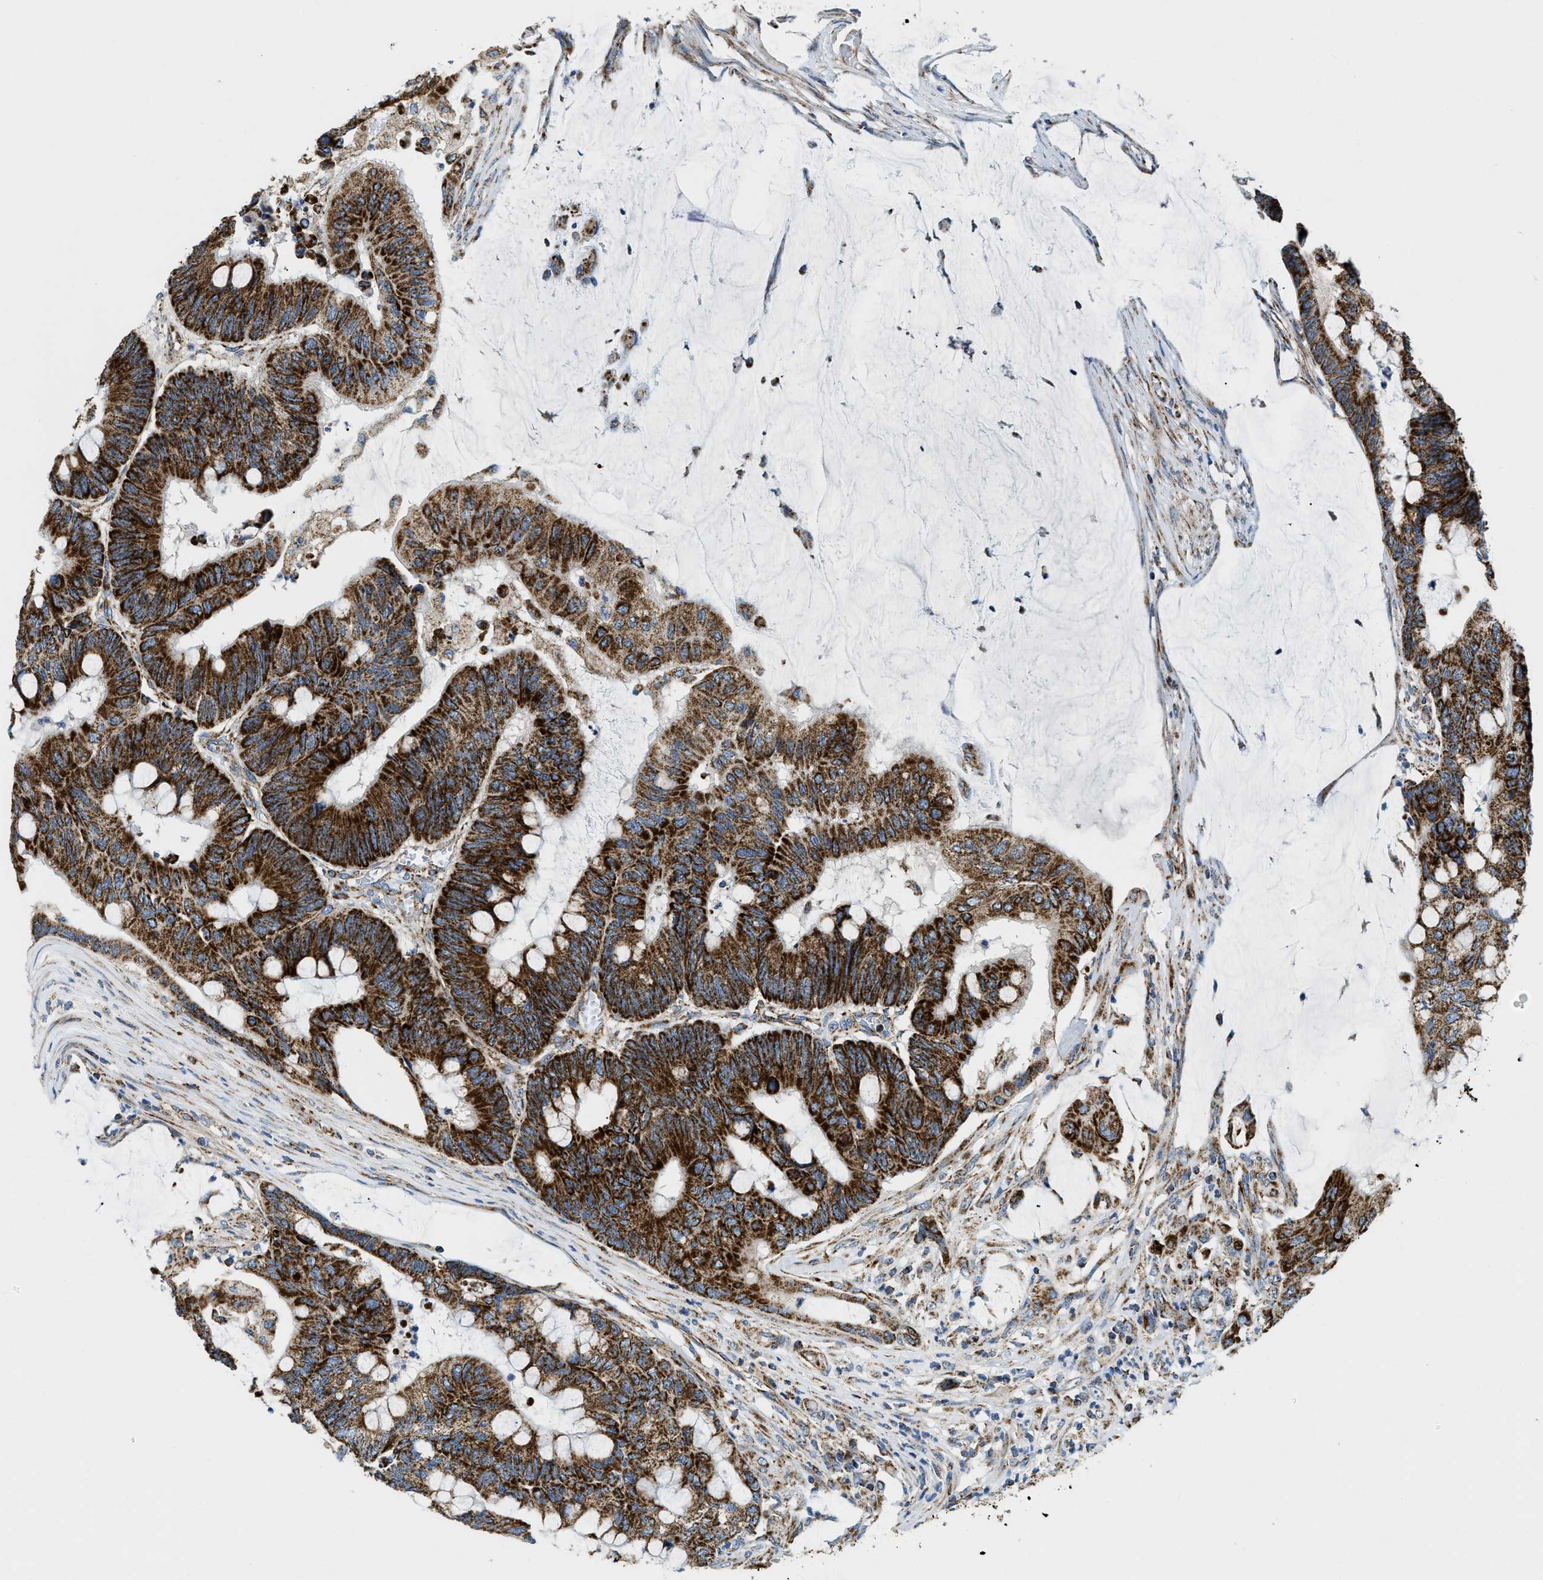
{"staining": {"intensity": "strong", "quantity": ">75%", "location": "cytoplasmic/membranous"}, "tissue": "colorectal cancer", "cell_type": "Tumor cells", "image_type": "cancer", "snomed": [{"axis": "morphology", "description": "Normal tissue, NOS"}, {"axis": "morphology", "description": "Adenocarcinoma, NOS"}, {"axis": "topography", "description": "Rectum"}], "caption": "Colorectal cancer (adenocarcinoma) tissue exhibits strong cytoplasmic/membranous expression in approximately >75% of tumor cells, visualized by immunohistochemistry.", "gene": "STK33", "patient": {"sex": "male", "age": 92}}